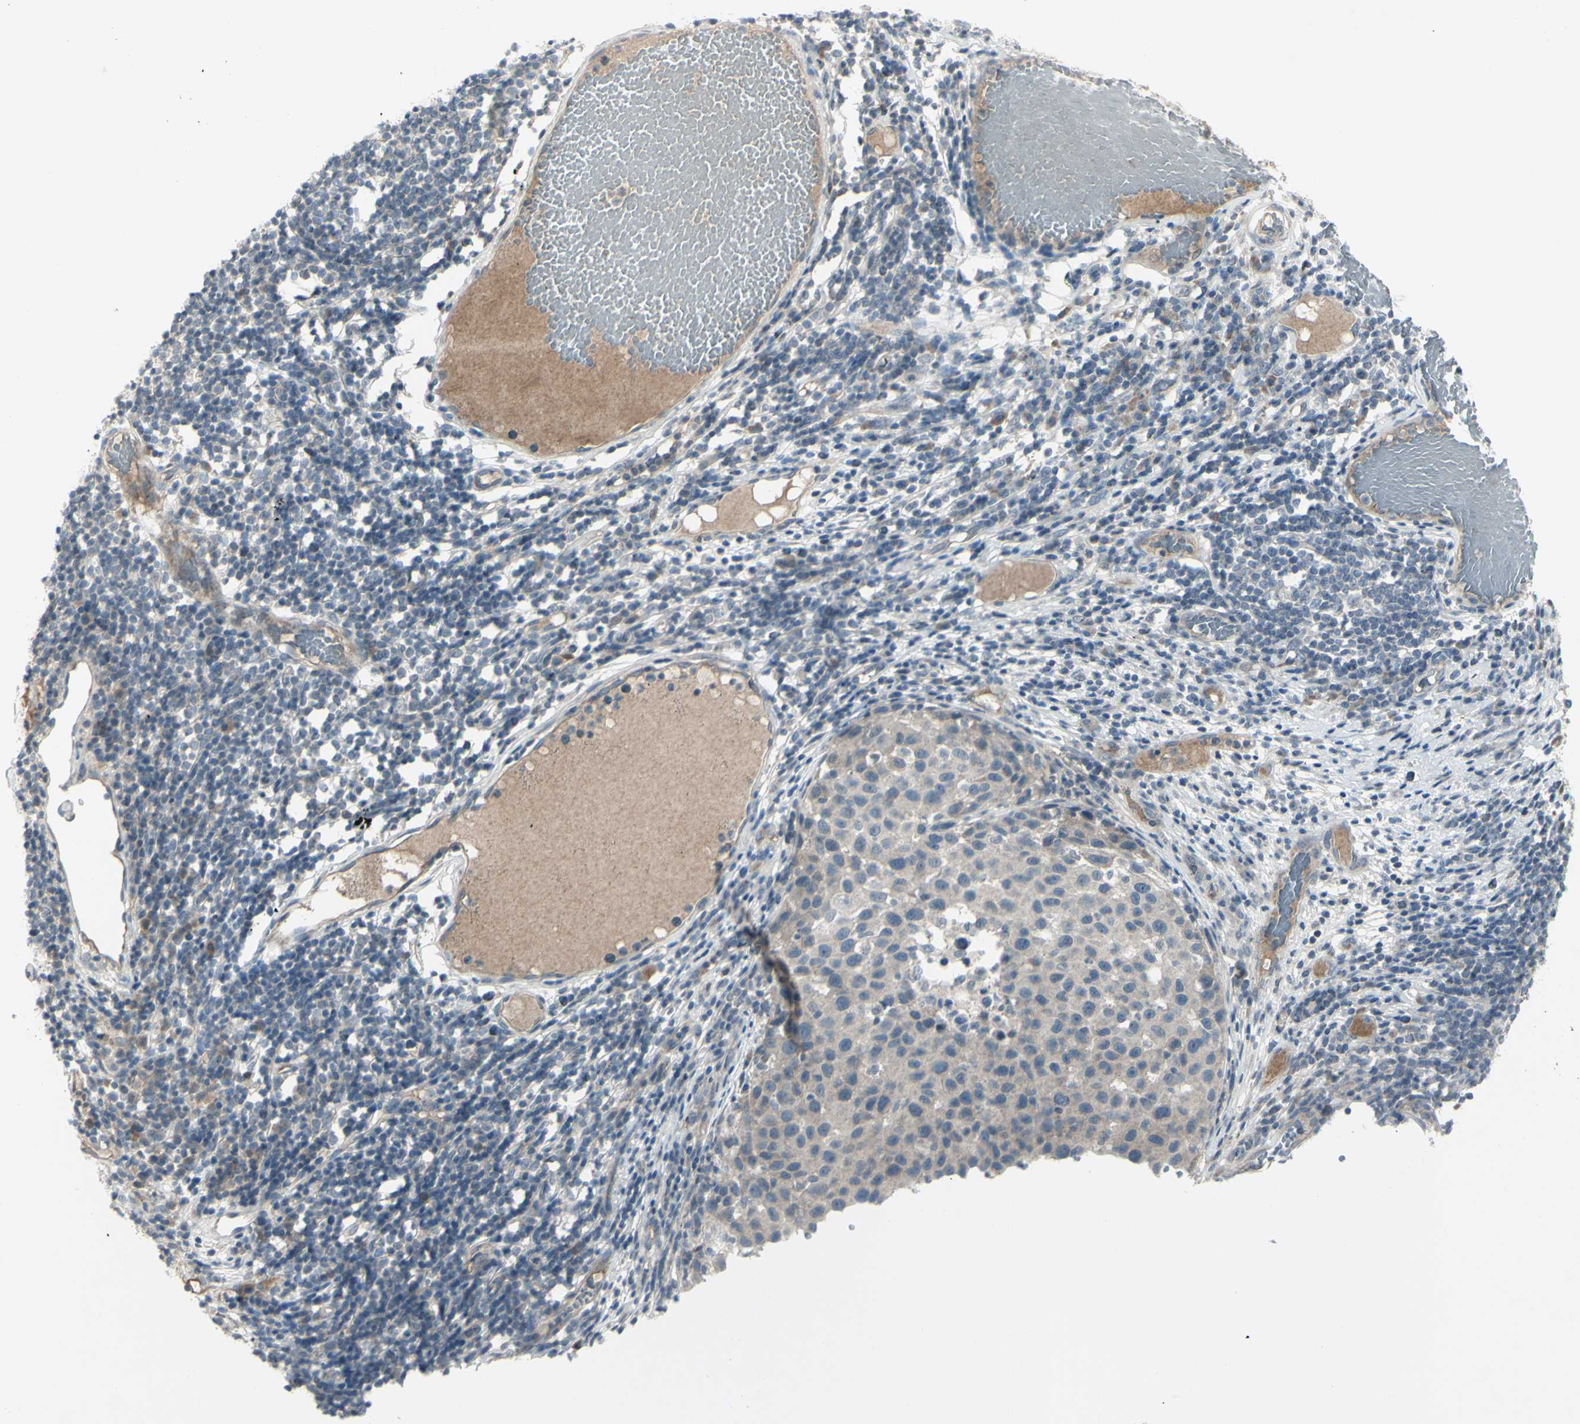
{"staining": {"intensity": "weak", "quantity": ">75%", "location": "cytoplasmic/membranous"}, "tissue": "melanoma", "cell_type": "Tumor cells", "image_type": "cancer", "snomed": [{"axis": "morphology", "description": "Malignant melanoma, Metastatic site"}, {"axis": "topography", "description": "Lymph node"}], "caption": "Weak cytoplasmic/membranous positivity for a protein is identified in approximately >75% of tumor cells of malignant melanoma (metastatic site) using immunohistochemistry.", "gene": "SH3GL2", "patient": {"sex": "male", "age": 61}}